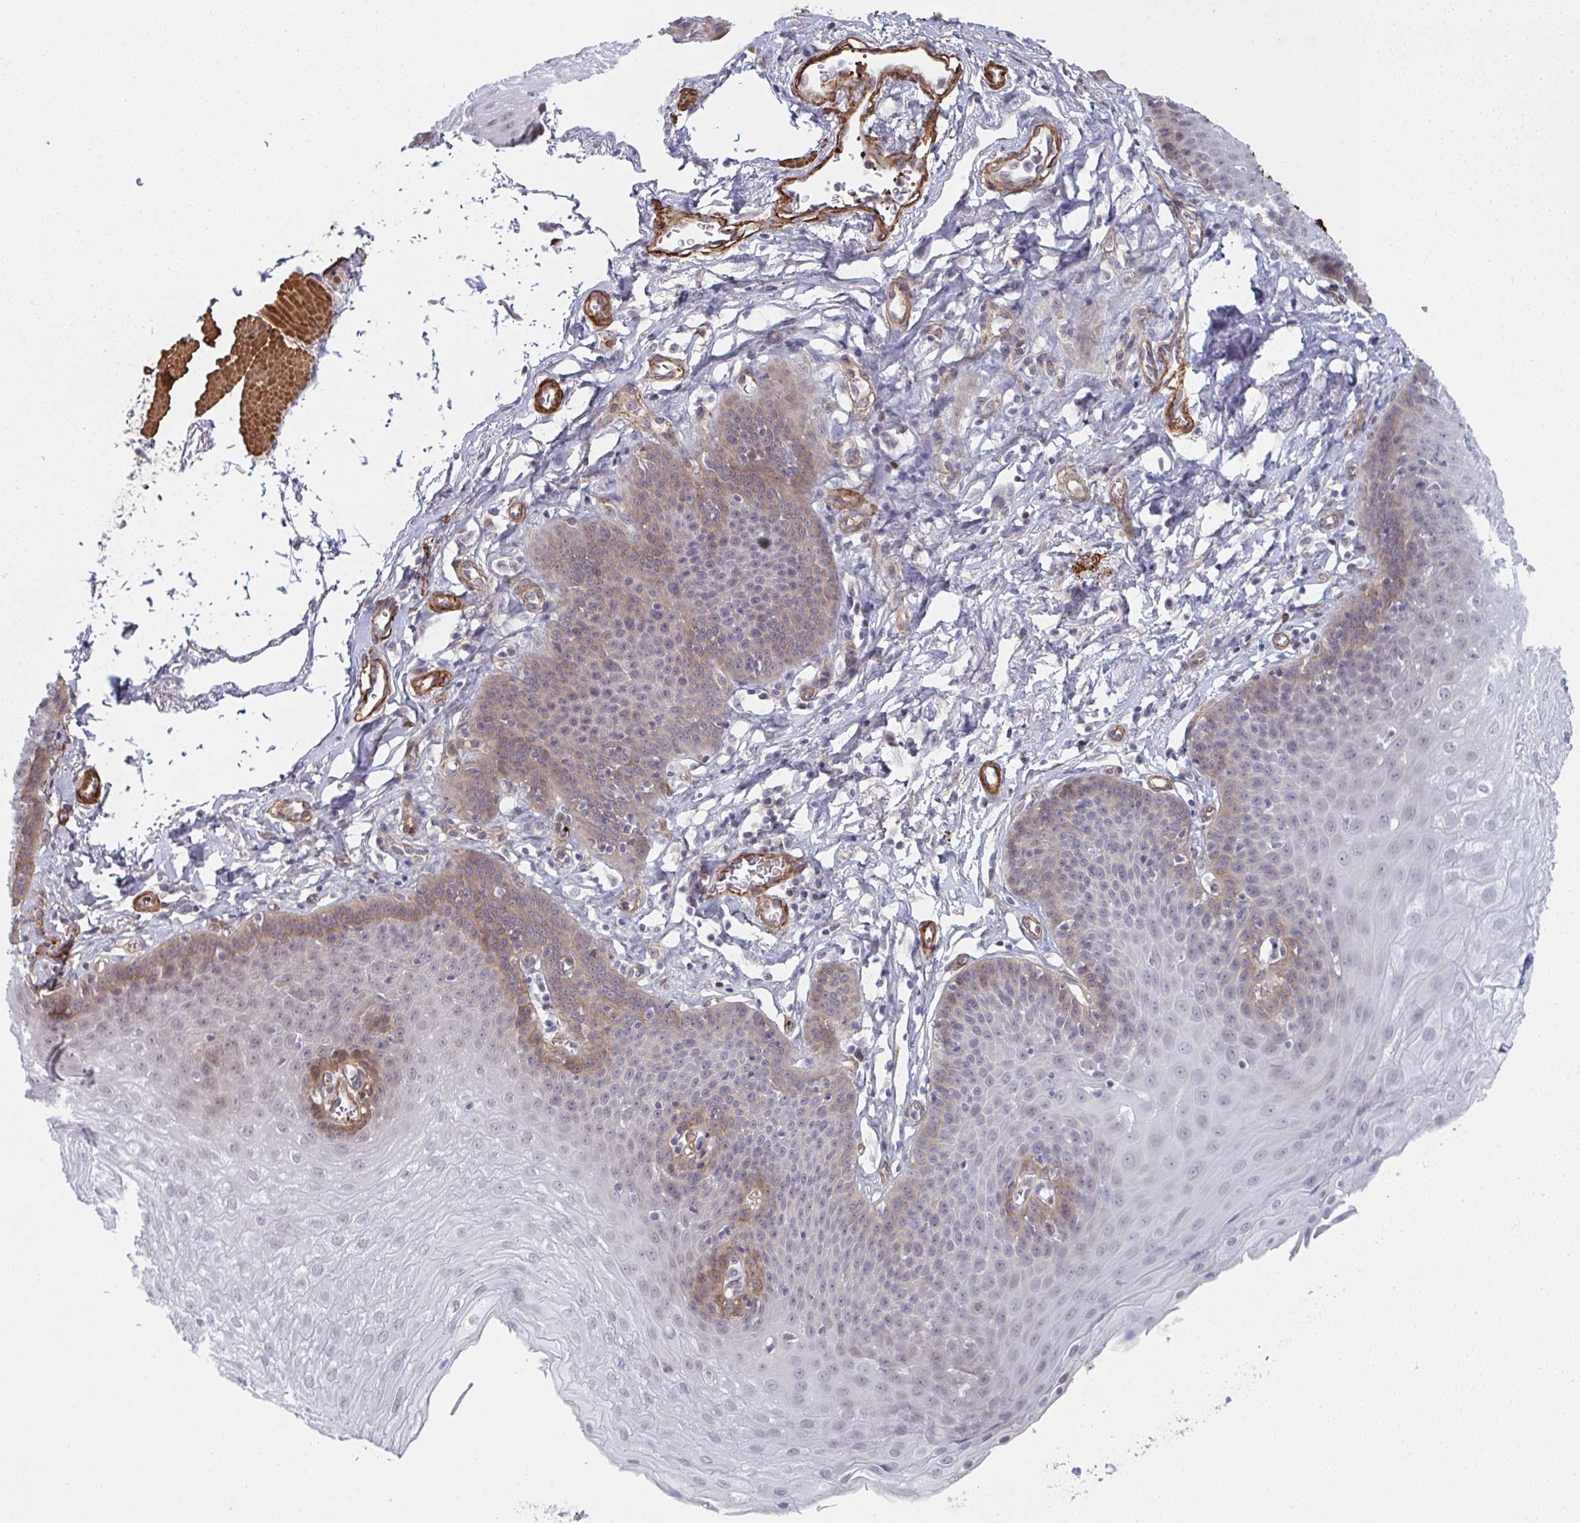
{"staining": {"intensity": "weak", "quantity": "25%-75%", "location": "cytoplasmic/membranous"}, "tissue": "esophagus", "cell_type": "Squamous epithelial cells", "image_type": "normal", "snomed": [{"axis": "morphology", "description": "Normal tissue, NOS"}, {"axis": "topography", "description": "Esophagus"}], "caption": "An immunohistochemistry (IHC) histopathology image of unremarkable tissue is shown. Protein staining in brown shows weak cytoplasmic/membranous positivity in esophagus within squamous epithelial cells.", "gene": "NEURL4", "patient": {"sex": "female", "age": 81}}